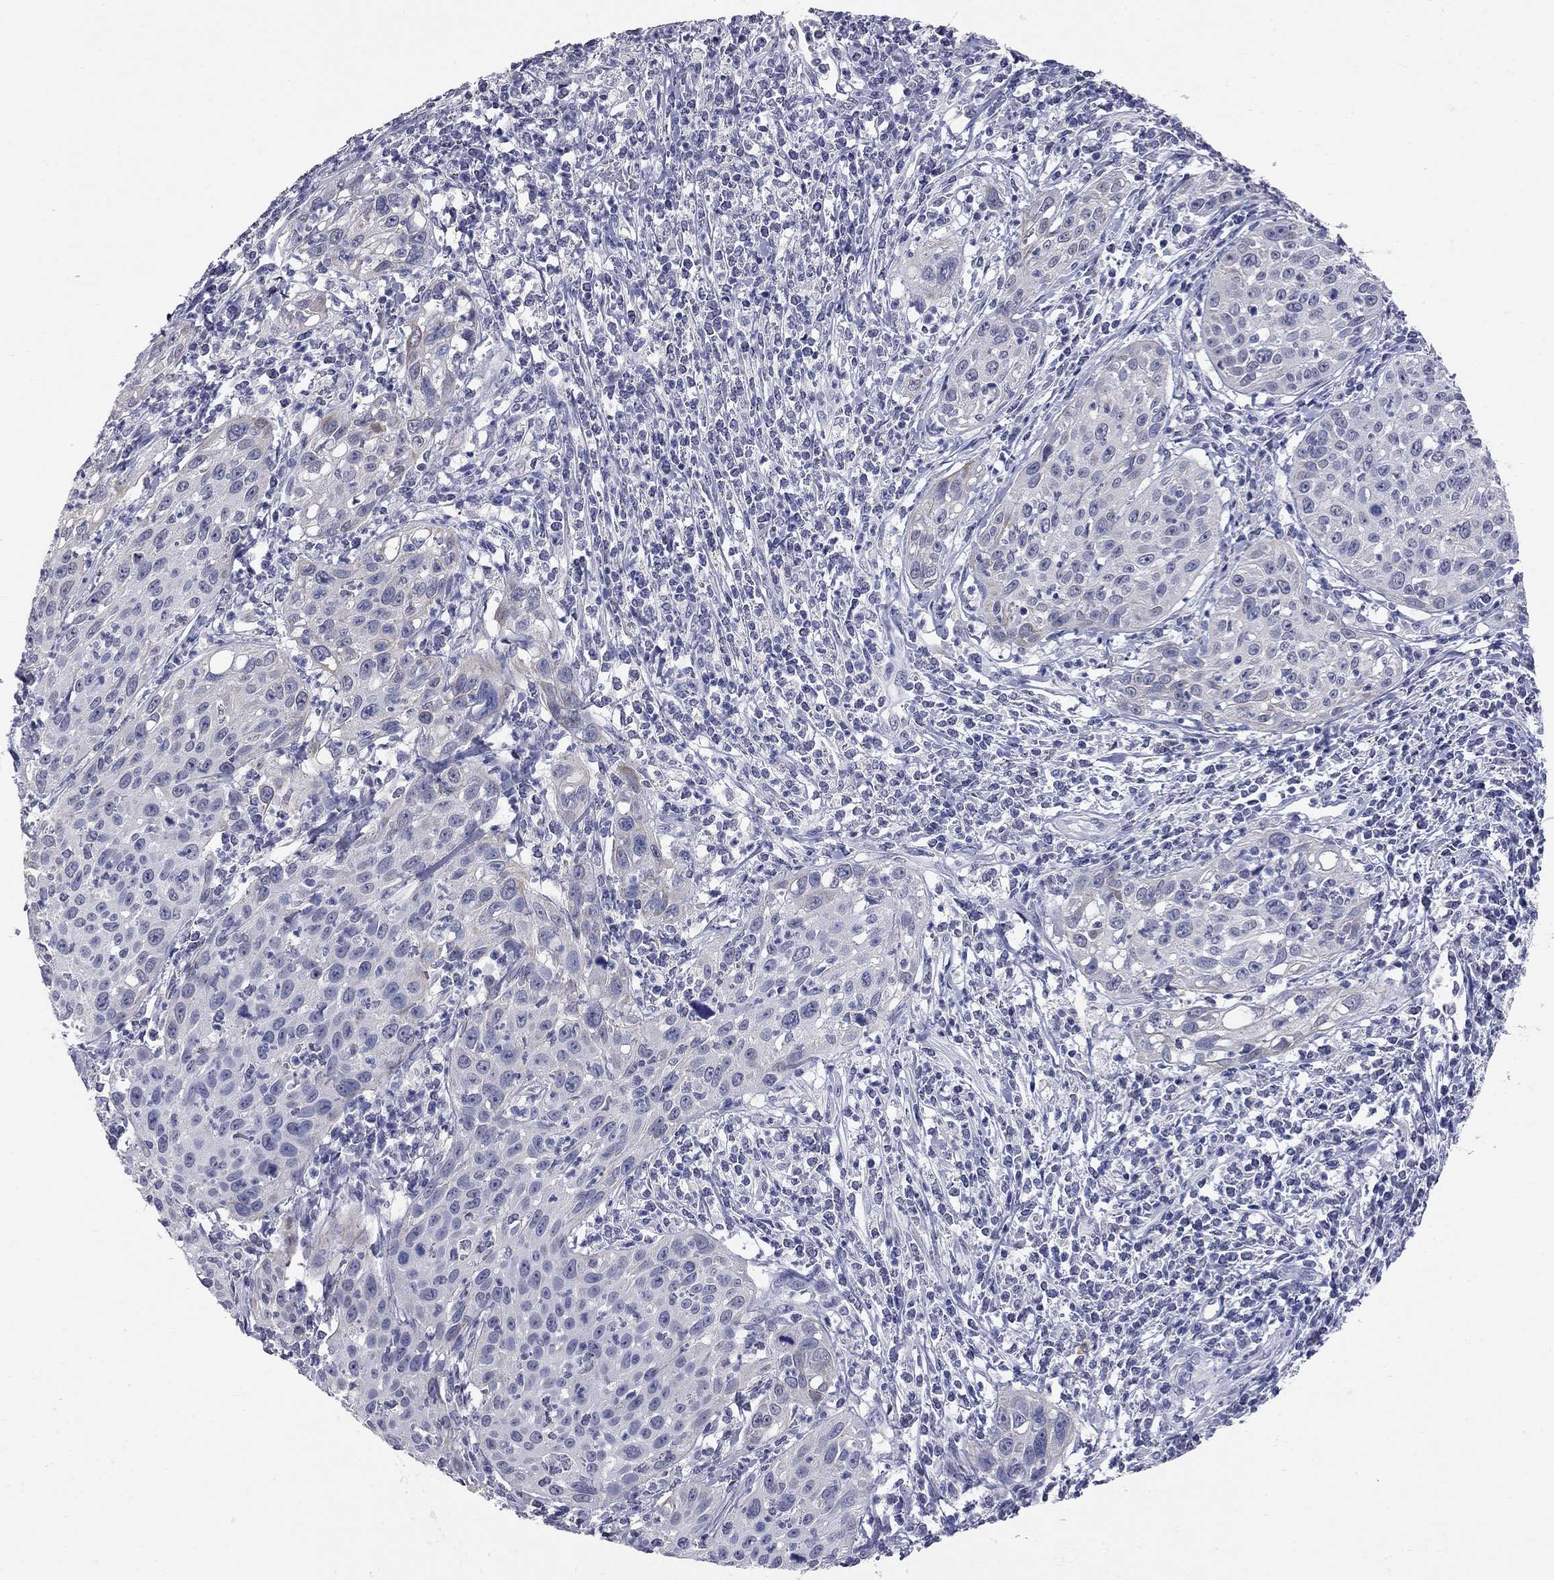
{"staining": {"intensity": "negative", "quantity": "none", "location": "none"}, "tissue": "cervical cancer", "cell_type": "Tumor cells", "image_type": "cancer", "snomed": [{"axis": "morphology", "description": "Squamous cell carcinoma, NOS"}, {"axis": "topography", "description": "Cervix"}], "caption": "Protein analysis of cervical cancer (squamous cell carcinoma) demonstrates no significant staining in tumor cells.", "gene": "FAM221B", "patient": {"sex": "female", "age": 26}}